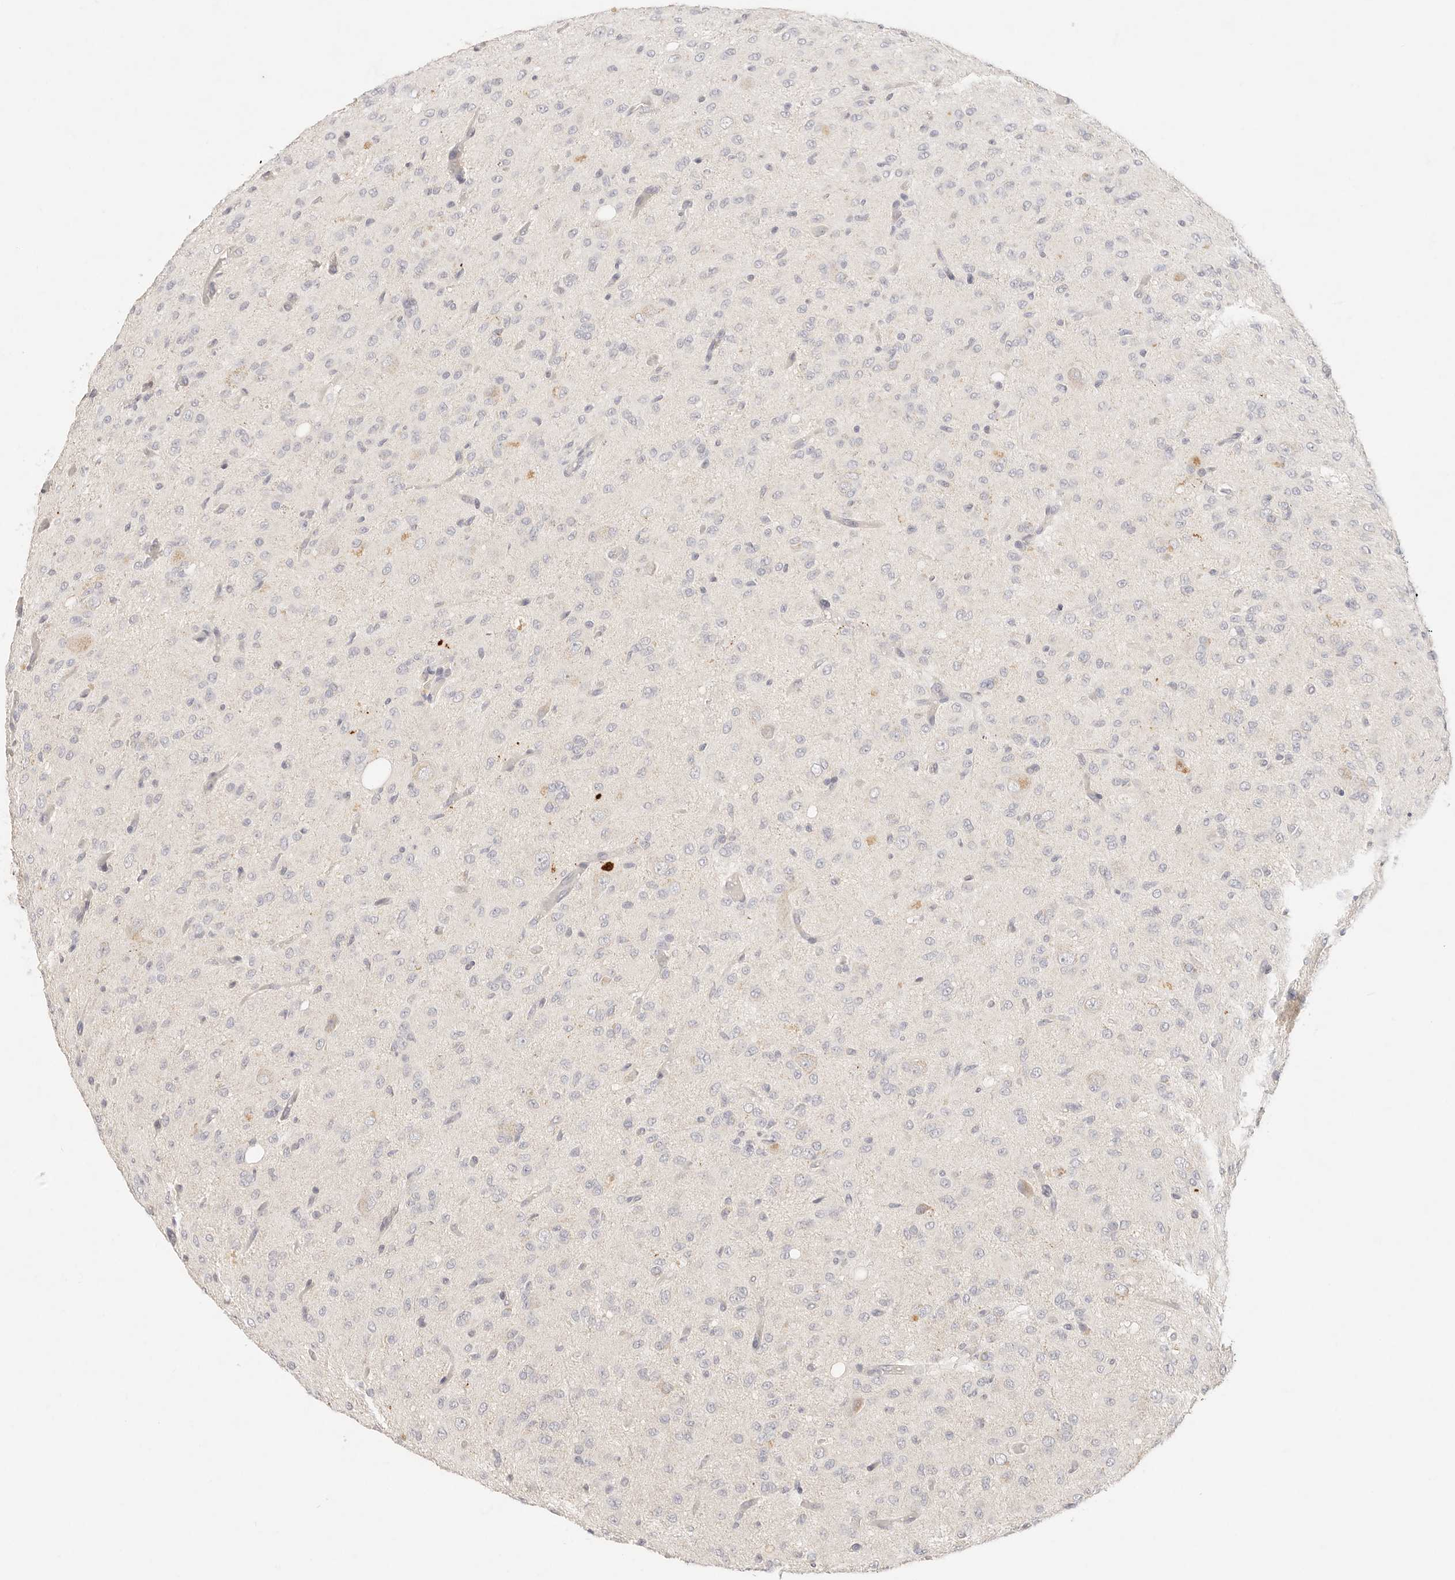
{"staining": {"intensity": "negative", "quantity": "none", "location": "none"}, "tissue": "glioma", "cell_type": "Tumor cells", "image_type": "cancer", "snomed": [{"axis": "morphology", "description": "Glioma, malignant, High grade"}, {"axis": "topography", "description": "Brain"}], "caption": "Immunohistochemistry (IHC) image of human malignant glioma (high-grade) stained for a protein (brown), which demonstrates no expression in tumor cells.", "gene": "GPR156", "patient": {"sex": "female", "age": 59}}